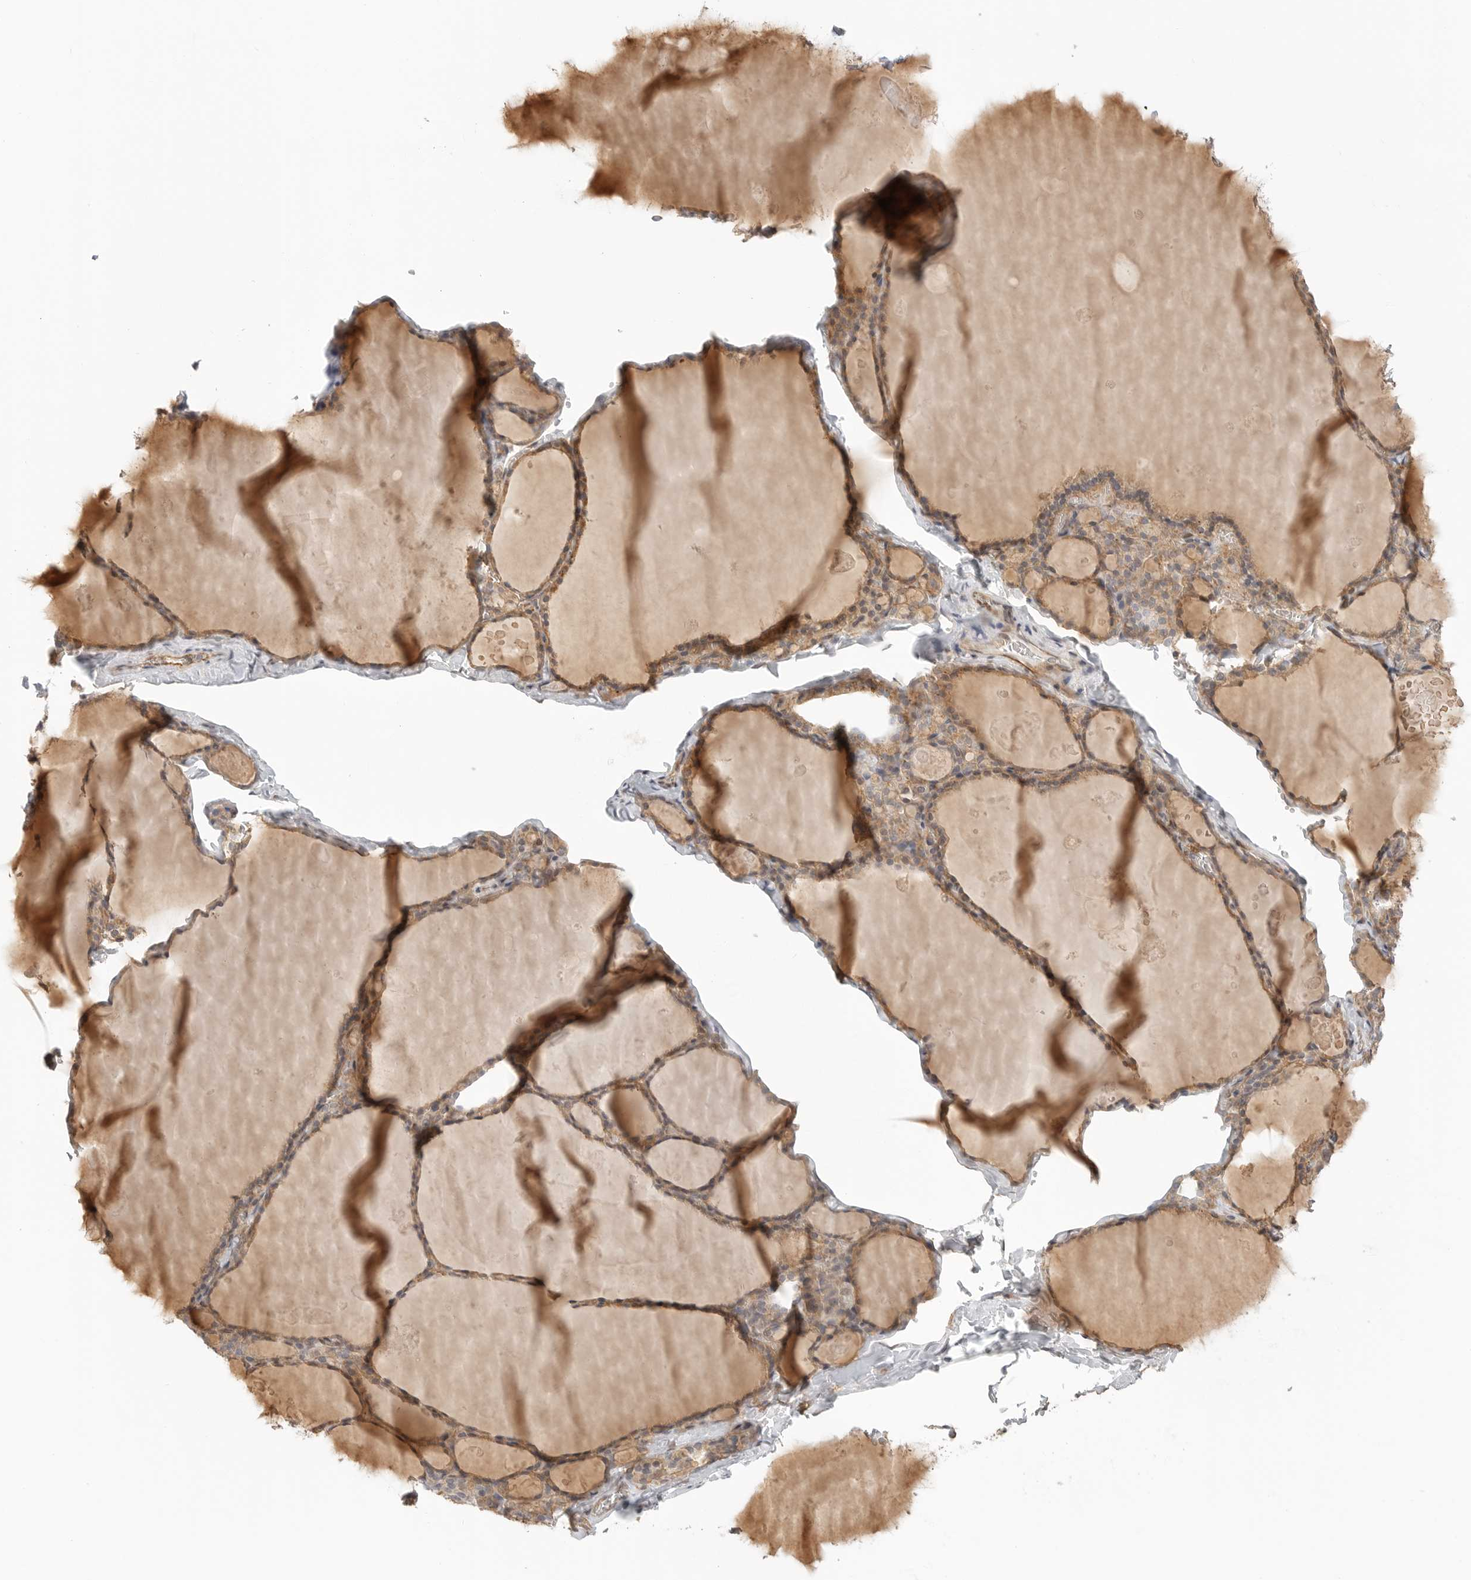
{"staining": {"intensity": "moderate", "quantity": "25%-75%", "location": "cytoplasmic/membranous"}, "tissue": "thyroid gland", "cell_type": "Glandular cells", "image_type": "normal", "snomed": [{"axis": "morphology", "description": "Normal tissue, NOS"}, {"axis": "topography", "description": "Thyroid gland"}], "caption": "IHC photomicrograph of benign human thyroid gland stained for a protein (brown), which displays medium levels of moderate cytoplasmic/membranous expression in about 25%-75% of glandular cells.", "gene": "ATOH7", "patient": {"sex": "male", "age": 56}}